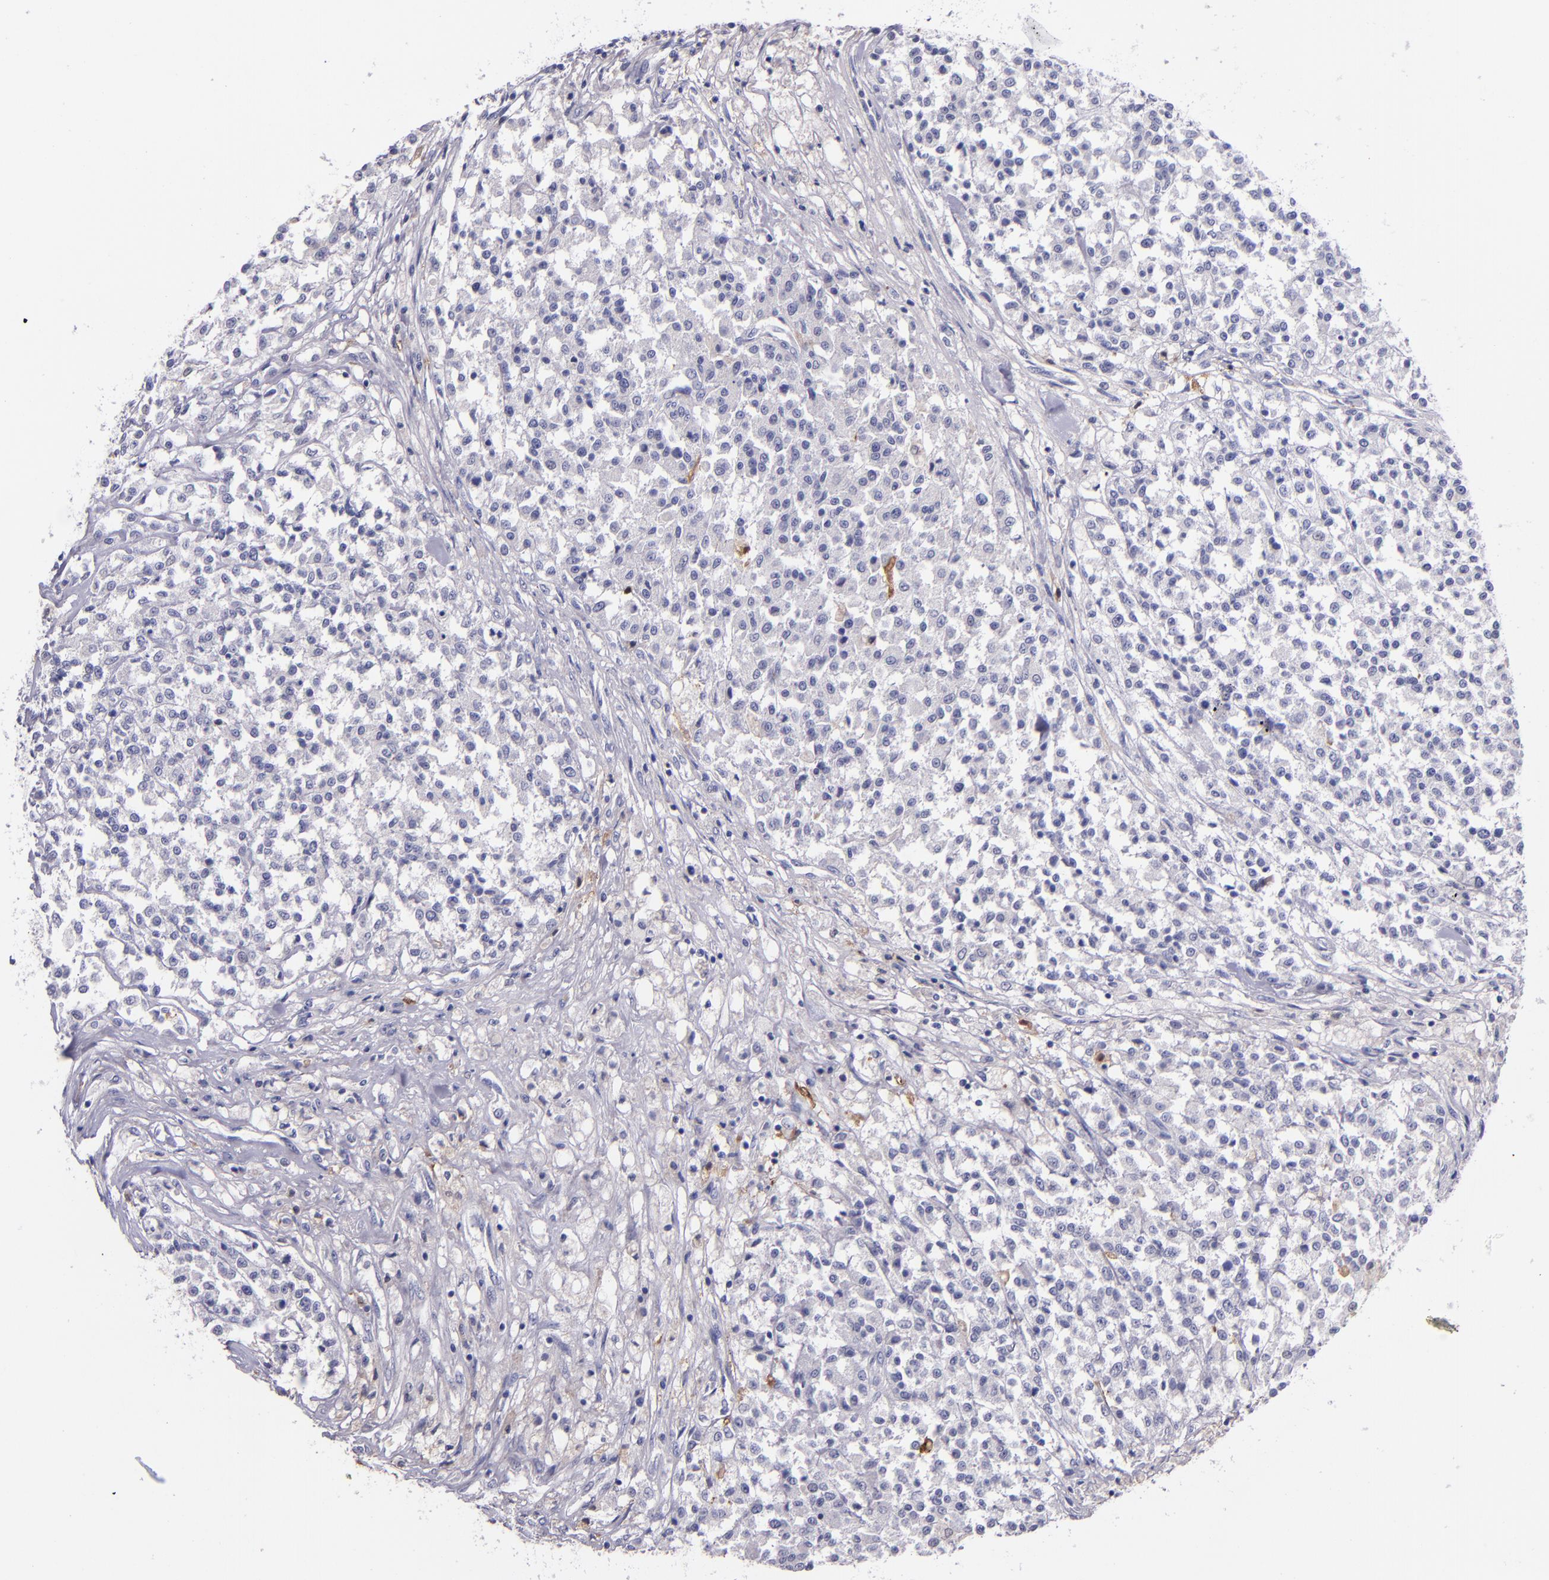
{"staining": {"intensity": "negative", "quantity": "none", "location": "none"}, "tissue": "testis cancer", "cell_type": "Tumor cells", "image_type": "cancer", "snomed": [{"axis": "morphology", "description": "Seminoma, NOS"}, {"axis": "topography", "description": "Testis"}], "caption": "Testis seminoma was stained to show a protein in brown. There is no significant staining in tumor cells. Nuclei are stained in blue.", "gene": "F13A1", "patient": {"sex": "male", "age": 59}}